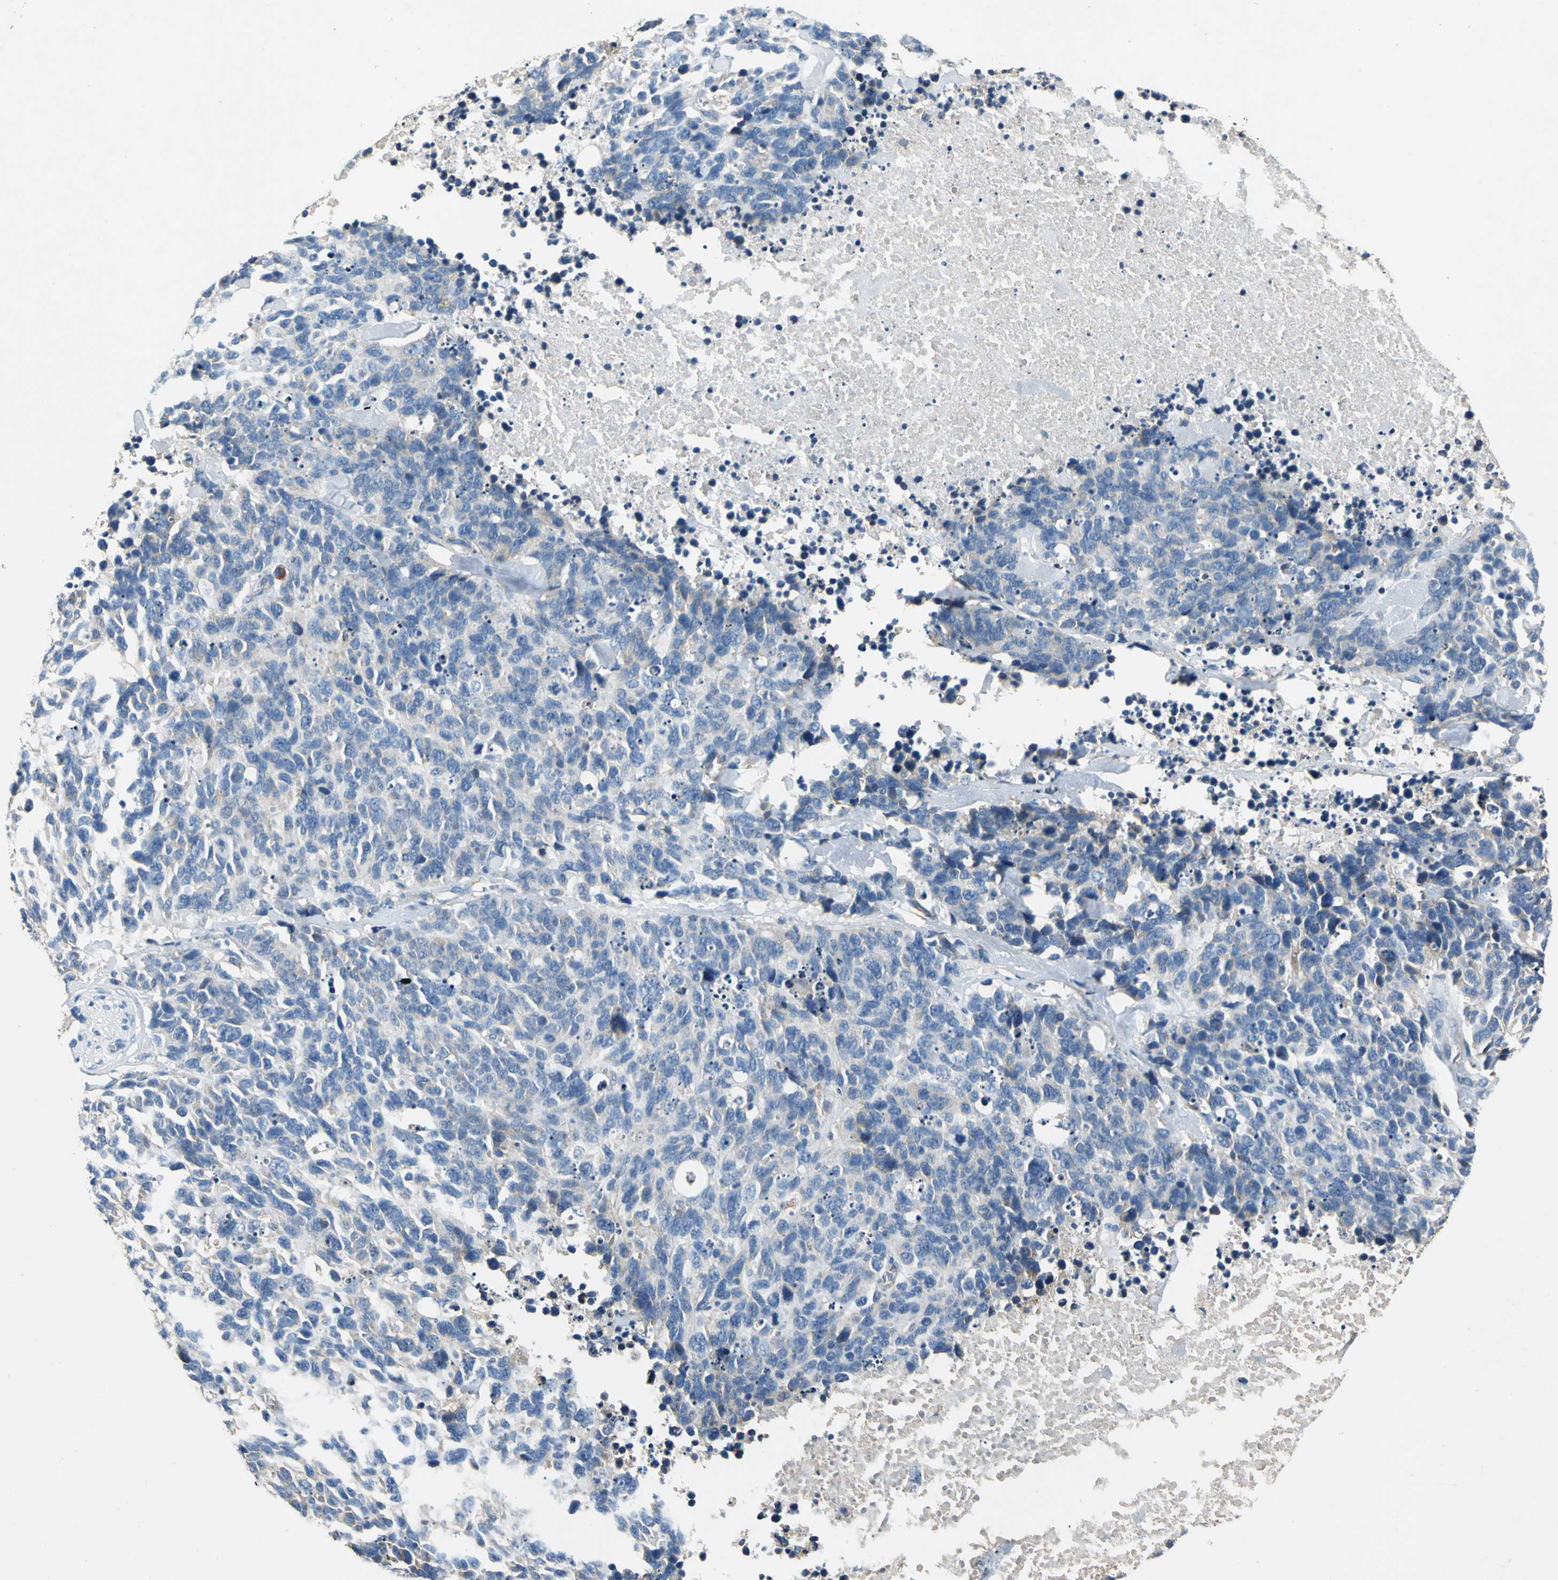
{"staining": {"intensity": "weak", "quantity": "25%-75%", "location": "cytoplasmic/membranous"}, "tissue": "lung cancer", "cell_type": "Tumor cells", "image_type": "cancer", "snomed": [{"axis": "morphology", "description": "Neoplasm, malignant, NOS"}, {"axis": "topography", "description": "Lung"}], "caption": "IHC histopathology image of lung cancer (malignant neoplasm) stained for a protein (brown), which demonstrates low levels of weak cytoplasmic/membranous expression in about 25%-75% of tumor cells.", "gene": "HEPH", "patient": {"sex": "female", "age": 58}}